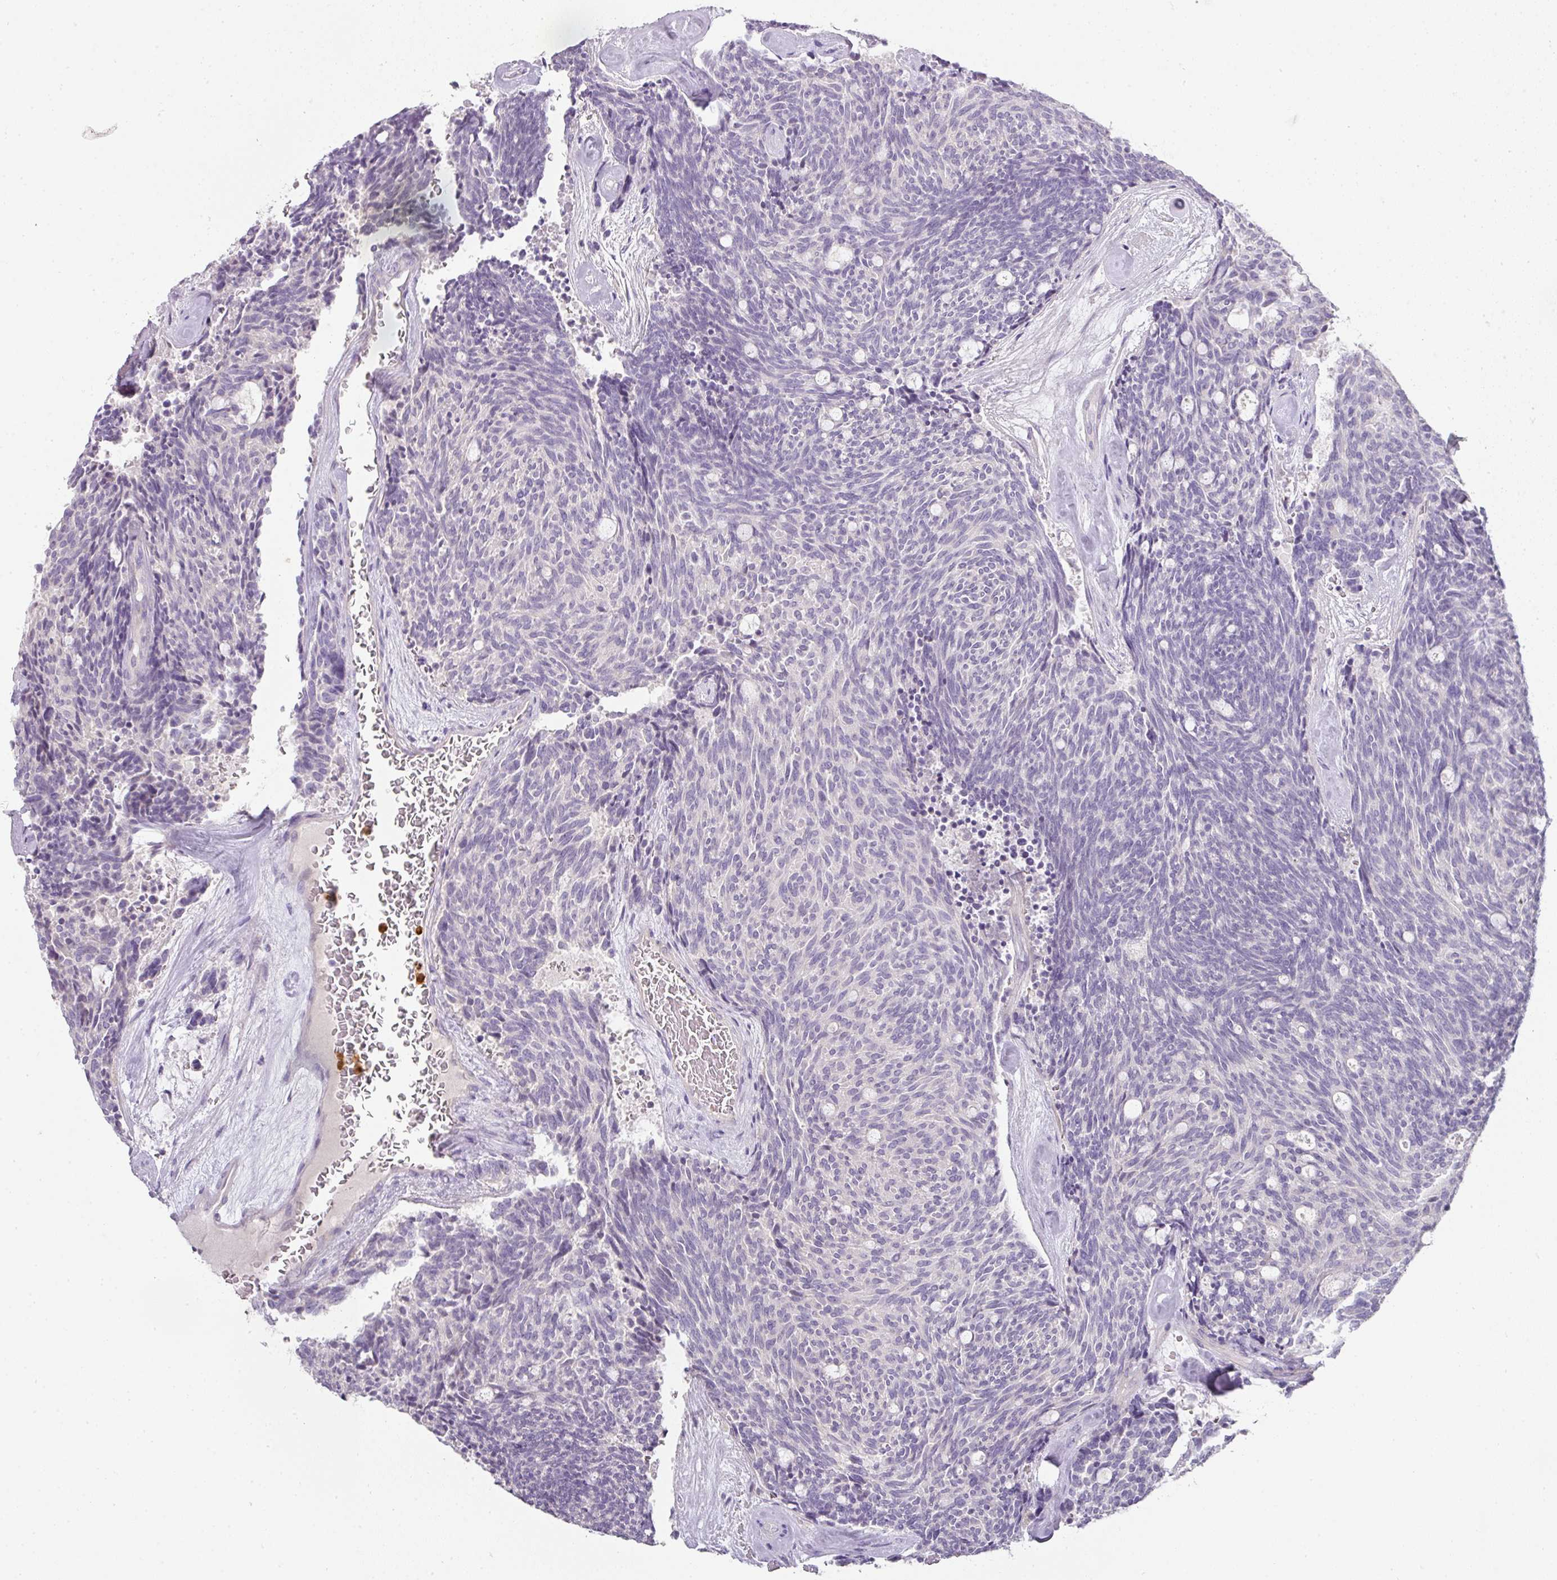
{"staining": {"intensity": "negative", "quantity": "none", "location": "none"}, "tissue": "carcinoid", "cell_type": "Tumor cells", "image_type": "cancer", "snomed": [{"axis": "morphology", "description": "Carcinoid, malignant, NOS"}, {"axis": "topography", "description": "Pancreas"}], "caption": "Micrograph shows no protein expression in tumor cells of carcinoid tissue.", "gene": "HHEX", "patient": {"sex": "female", "age": 54}}